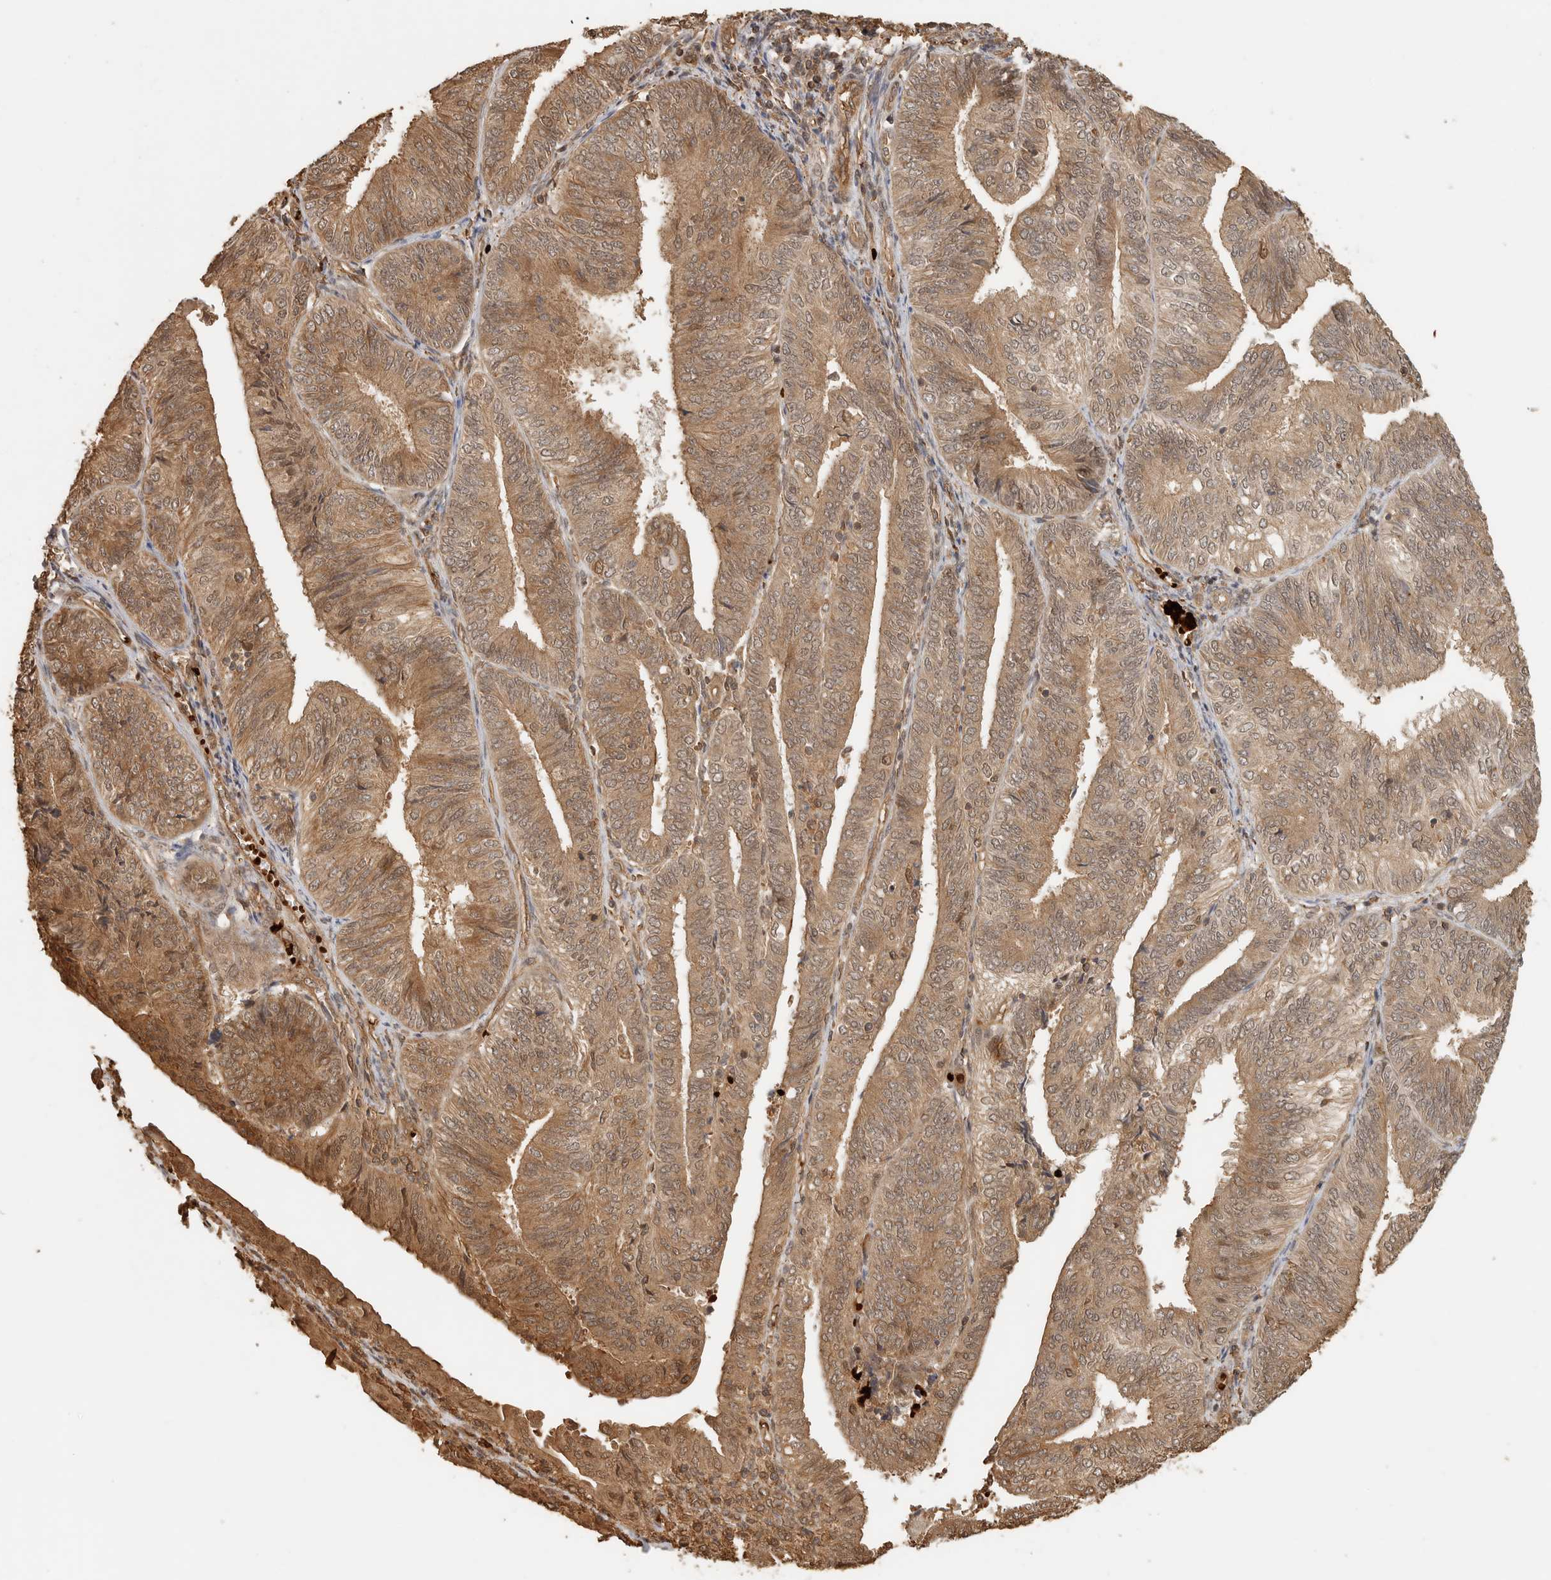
{"staining": {"intensity": "moderate", "quantity": ">75%", "location": "cytoplasmic/membranous"}, "tissue": "endometrial cancer", "cell_type": "Tumor cells", "image_type": "cancer", "snomed": [{"axis": "morphology", "description": "Adenocarcinoma, NOS"}, {"axis": "topography", "description": "Endometrium"}], "caption": "Protein staining of endometrial cancer tissue demonstrates moderate cytoplasmic/membranous expression in approximately >75% of tumor cells.", "gene": "OTUD6B", "patient": {"sex": "female", "age": 58}}